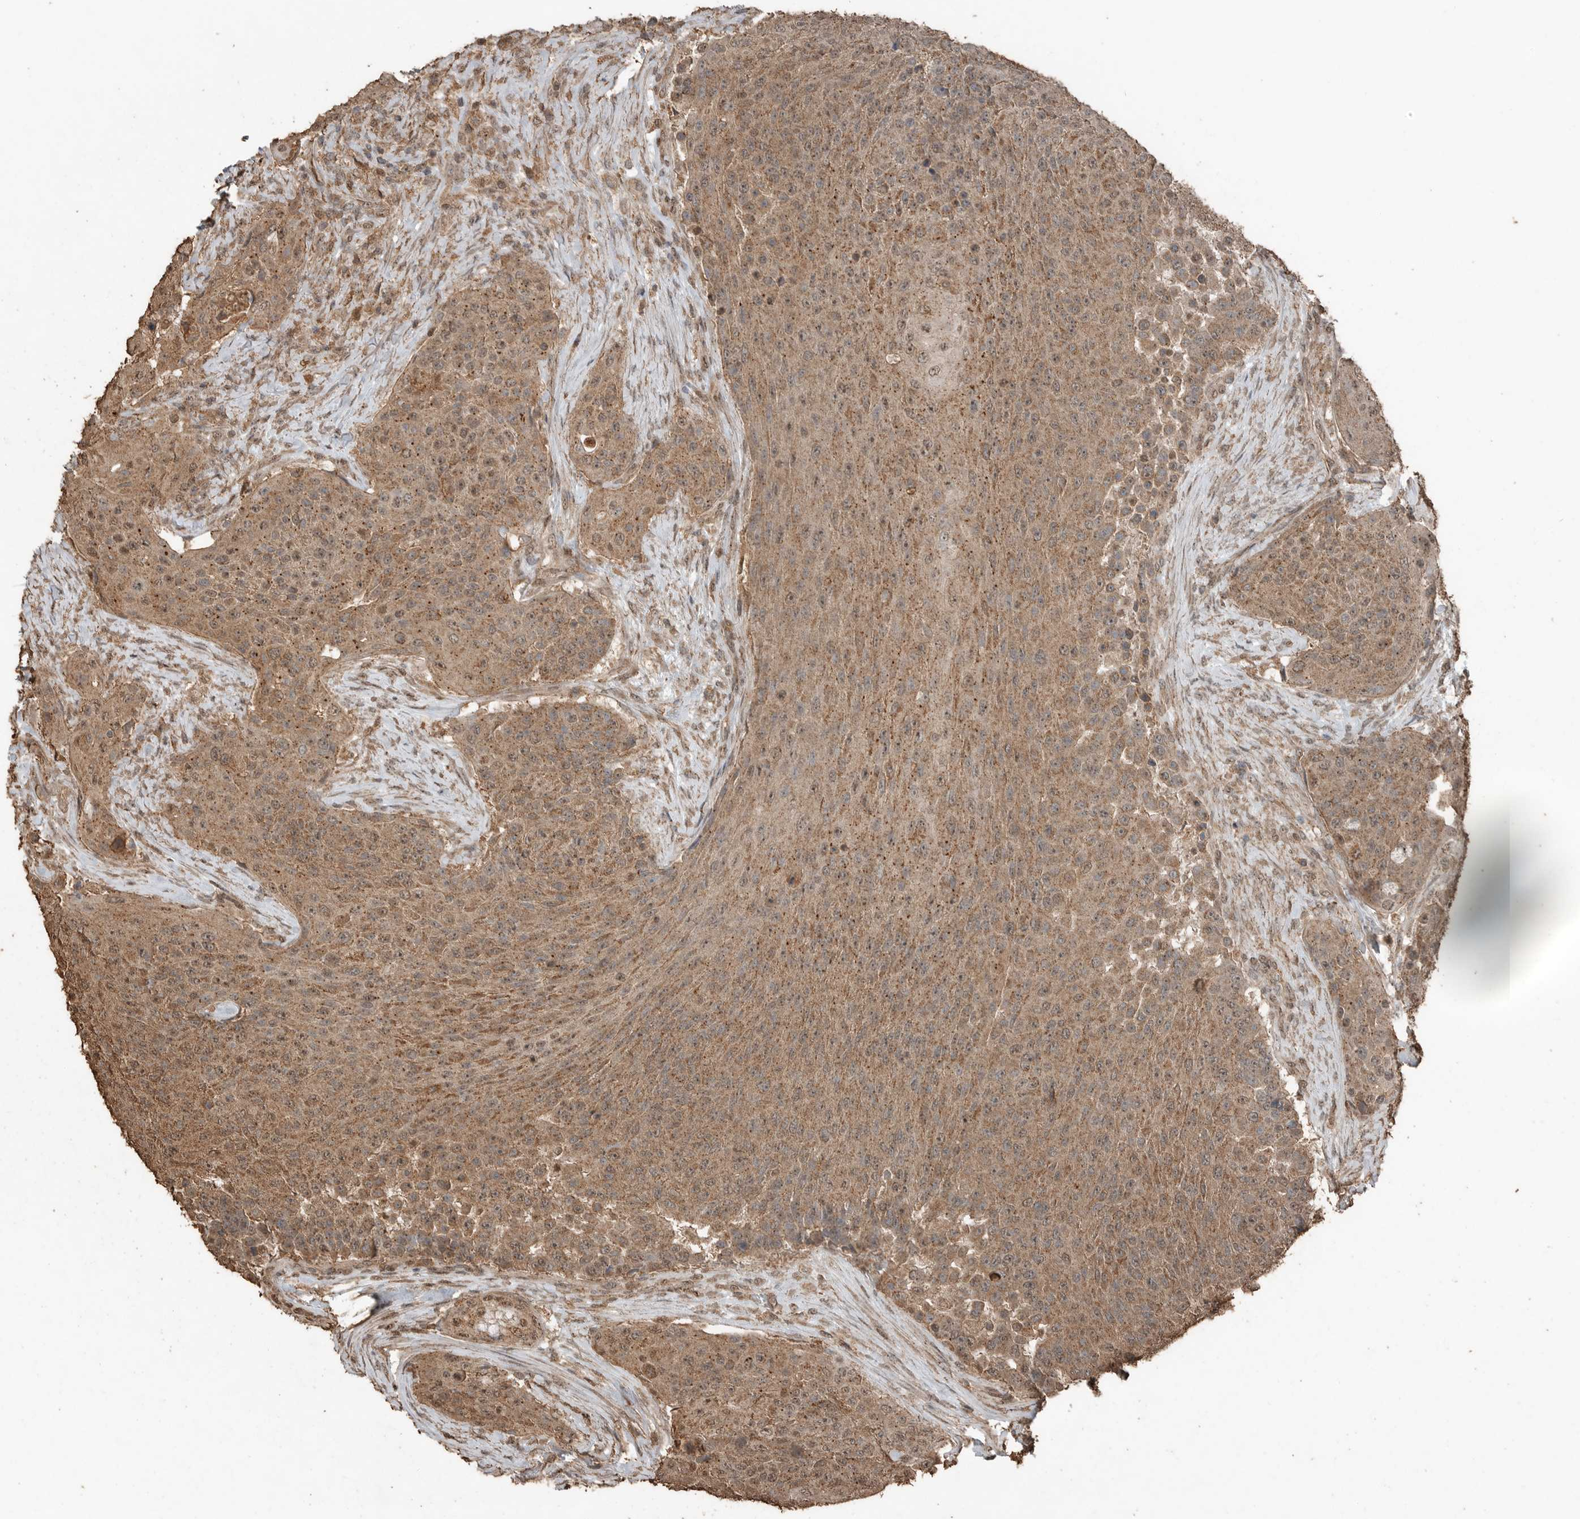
{"staining": {"intensity": "moderate", "quantity": ">75%", "location": "cytoplasmic/membranous"}, "tissue": "urothelial cancer", "cell_type": "Tumor cells", "image_type": "cancer", "snomed": [{"axis": "morphology", "description": "Urothelial carcinoma, High grade"}, {"axis": "topography", "description": "Urinary bladder"}], "caption": "High-grade urothelial carcinoma tissue demonstrates moderate cytoplasmic/membranous staining in approximately >75% of tumor cells Immunohistochemistry (ihc) stains the protein in brown and the nuclei are stained blue.", "gene": "BLZF1", "patient": {"sex": "female", "age": 63}}